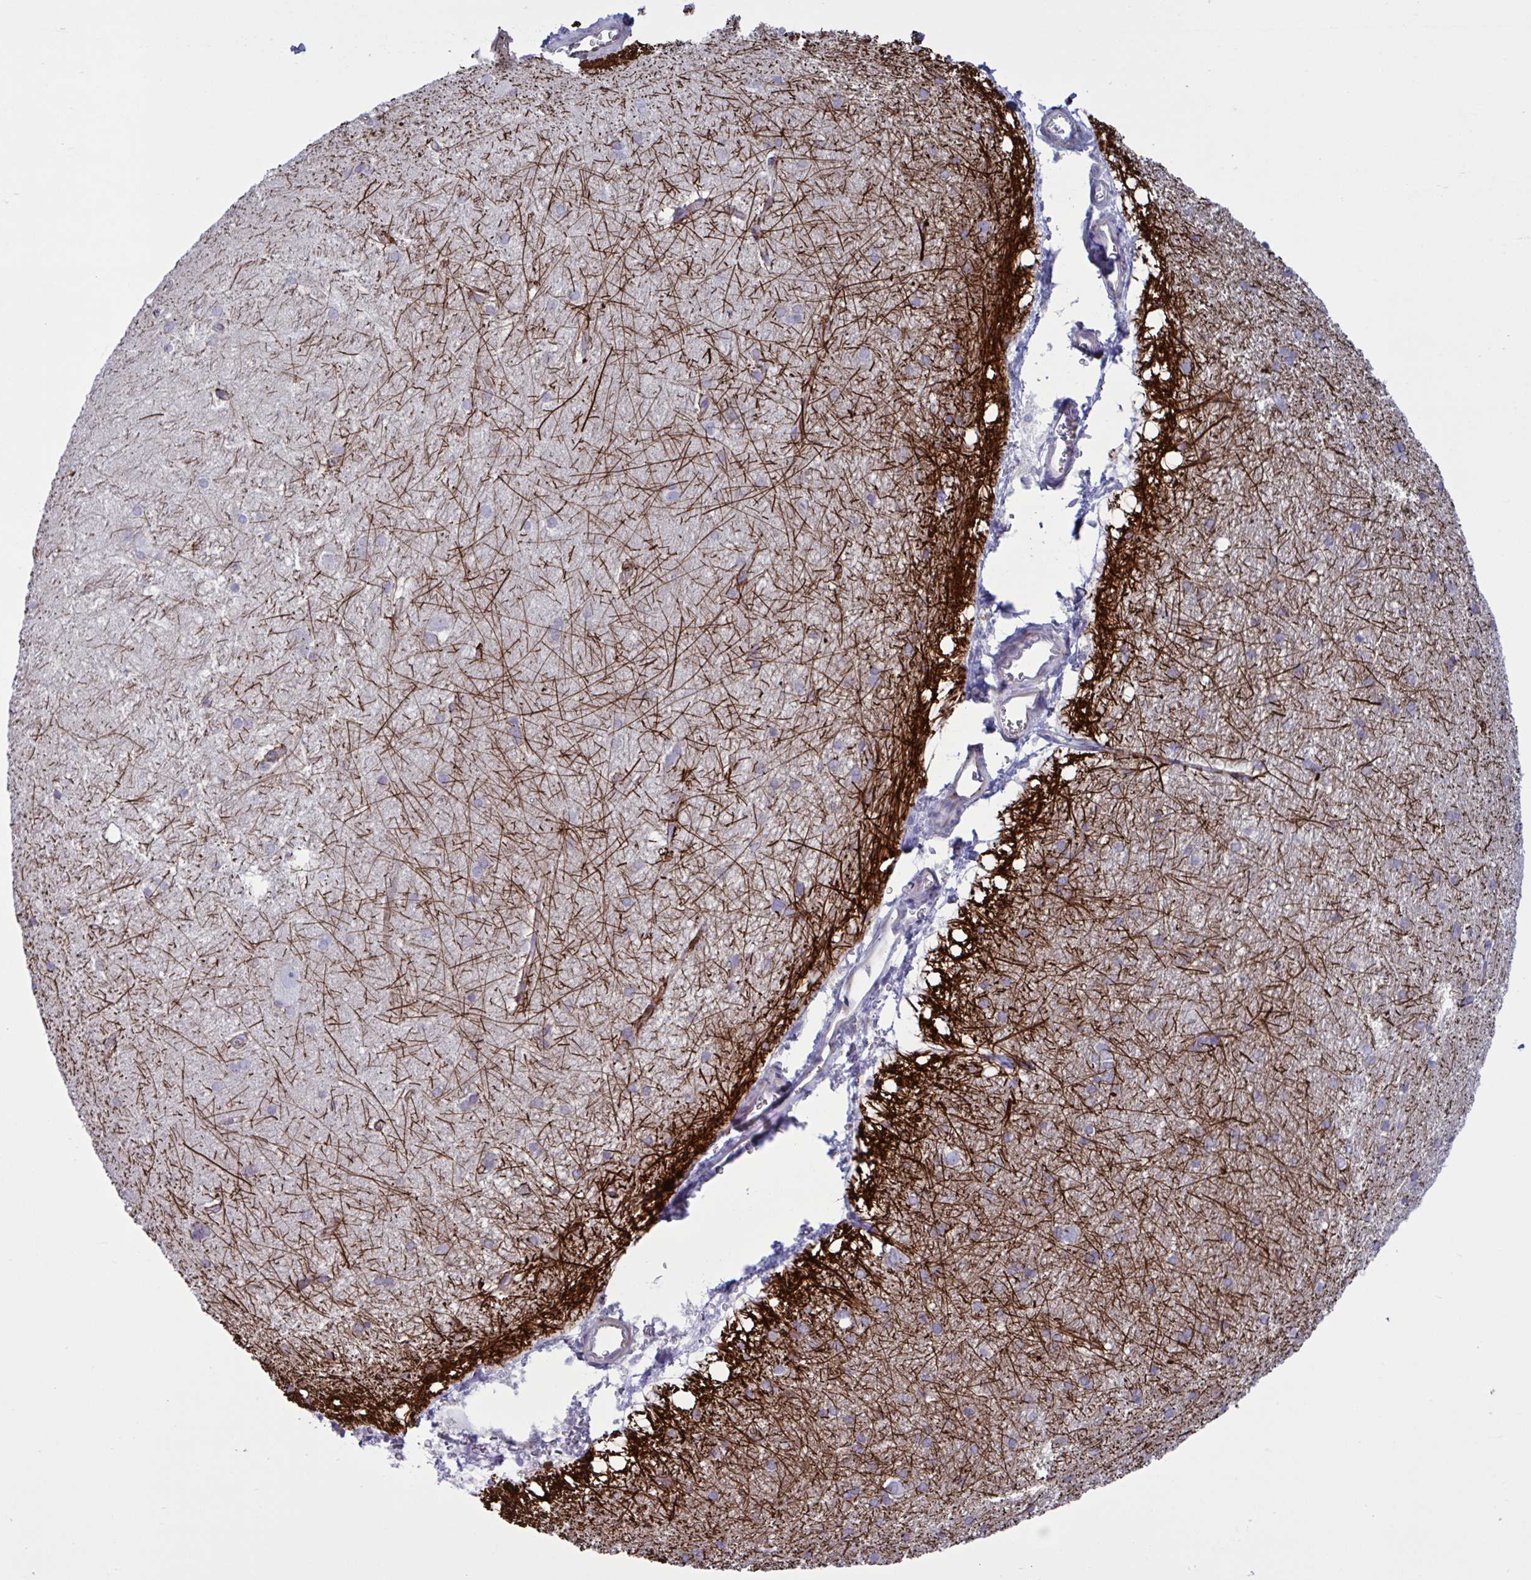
{"staining": {"intensity": "negative", "quantity": "none", "location": "none"}, "tissue": "hippocampus", "cell_type": "Glial cells", "image_type": "normal", "snomed": [{"axis": "morphology", "description": "Normal tissue, NOS"}, {"axis": "topography", "description": "Cerebral cortex"}, {"axis": "topography", "description": "Hippocampus"}], "caption": "Immunohistochemical staining of normal human hippocampus demonstrates no significant positivity in glial cells.", "gene": "TMEM86B", "patient": {"sex": "female", "age": 19}}